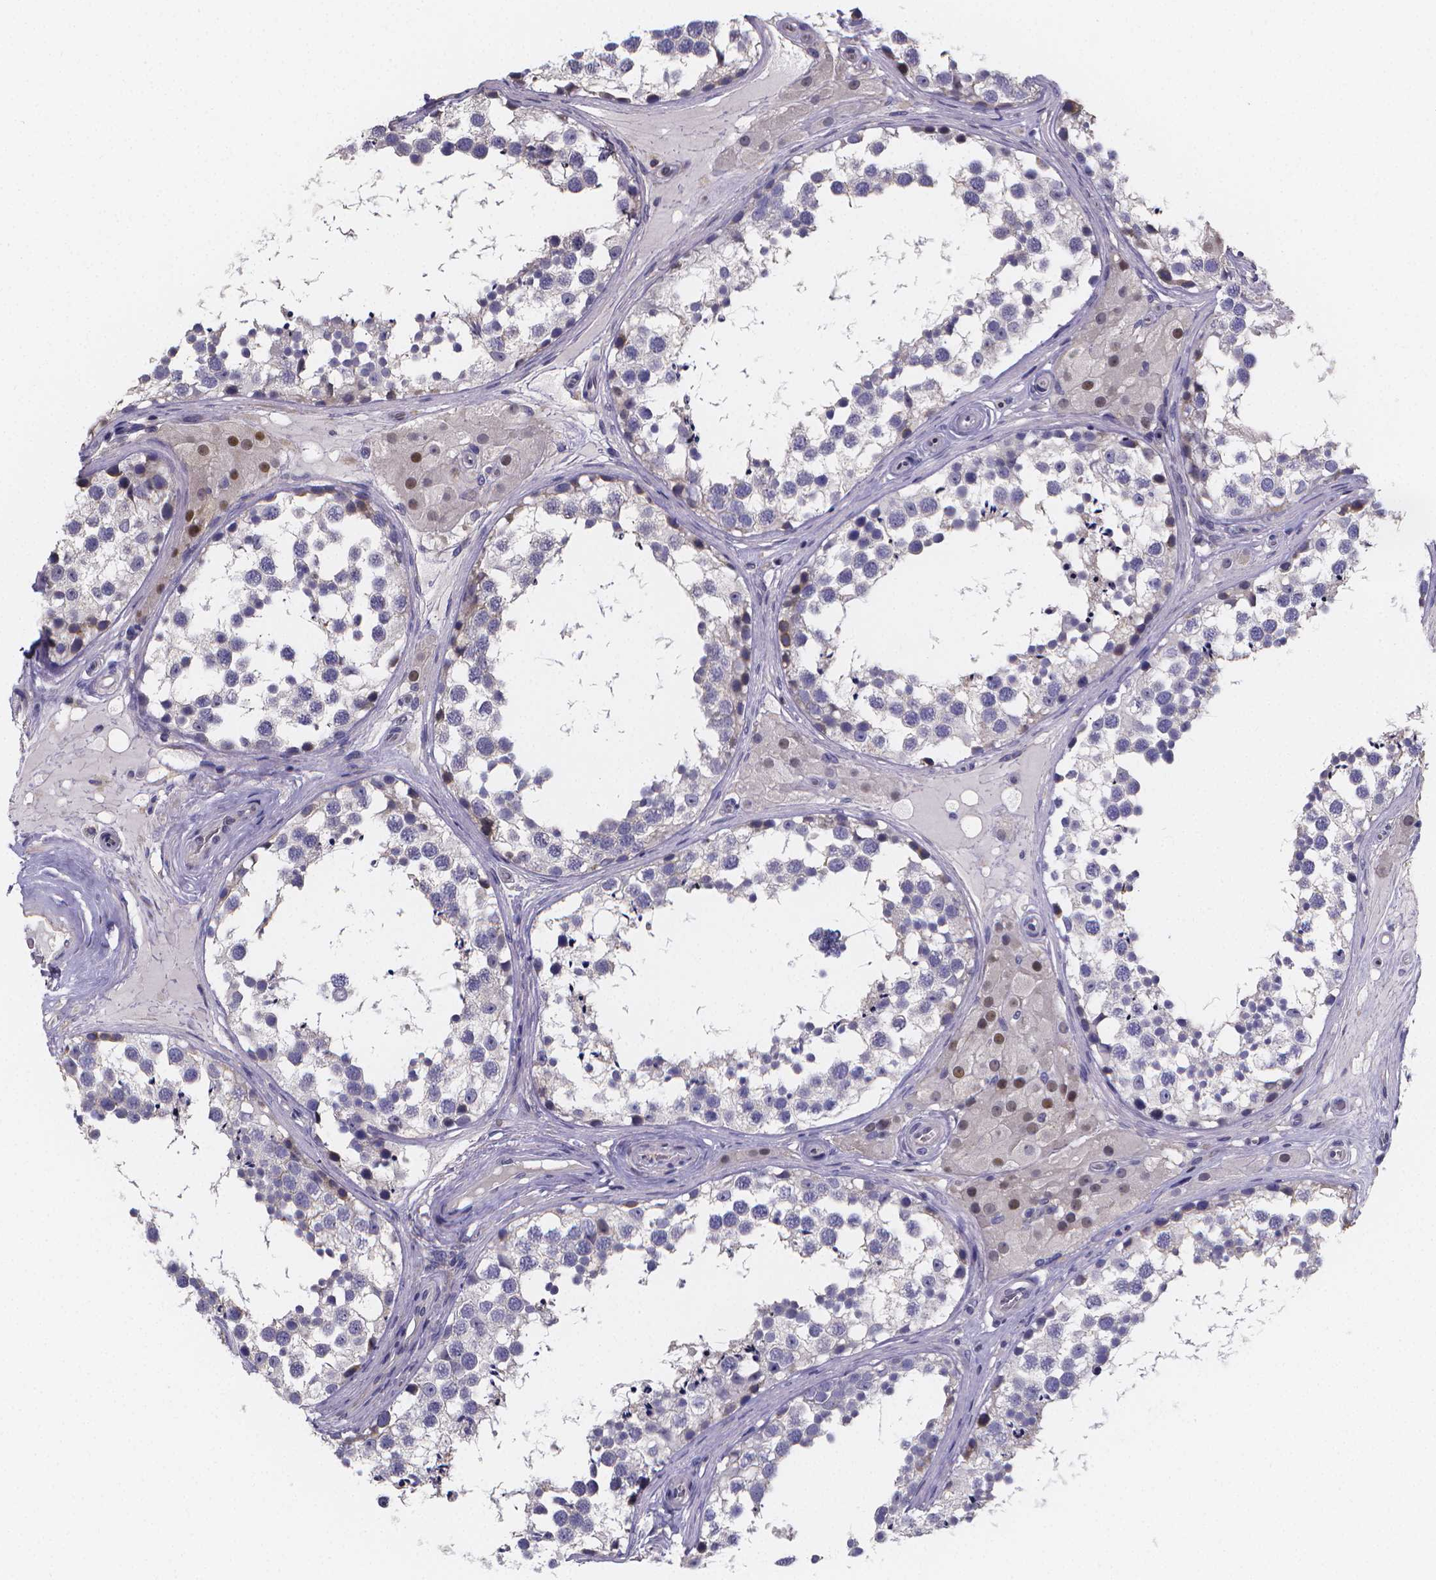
{"staining": {"intensity": "negative", "quantity": "none", "location": "none"}, "tissue": "testis", "cell_type": "Cells in seminiferous ducts", "image_type": "normal", "snomed": [{"axis": "morphology", "description": "Normal tissue, NOS"}, {"axis": "morphology", "description": "Seminoma, NOS"}, {"axis": "topography", "description": "Testis"}], "caption": "This micrograph is of unremarkable testis stained with immunohistochemistry (IHC) to label a protein in brown with the nuclei are counter-stained blue. There is no positivity in cells in seminiferous ducts.", "gene": "PAH", "patient": {"sex": "male", "age": 65}}